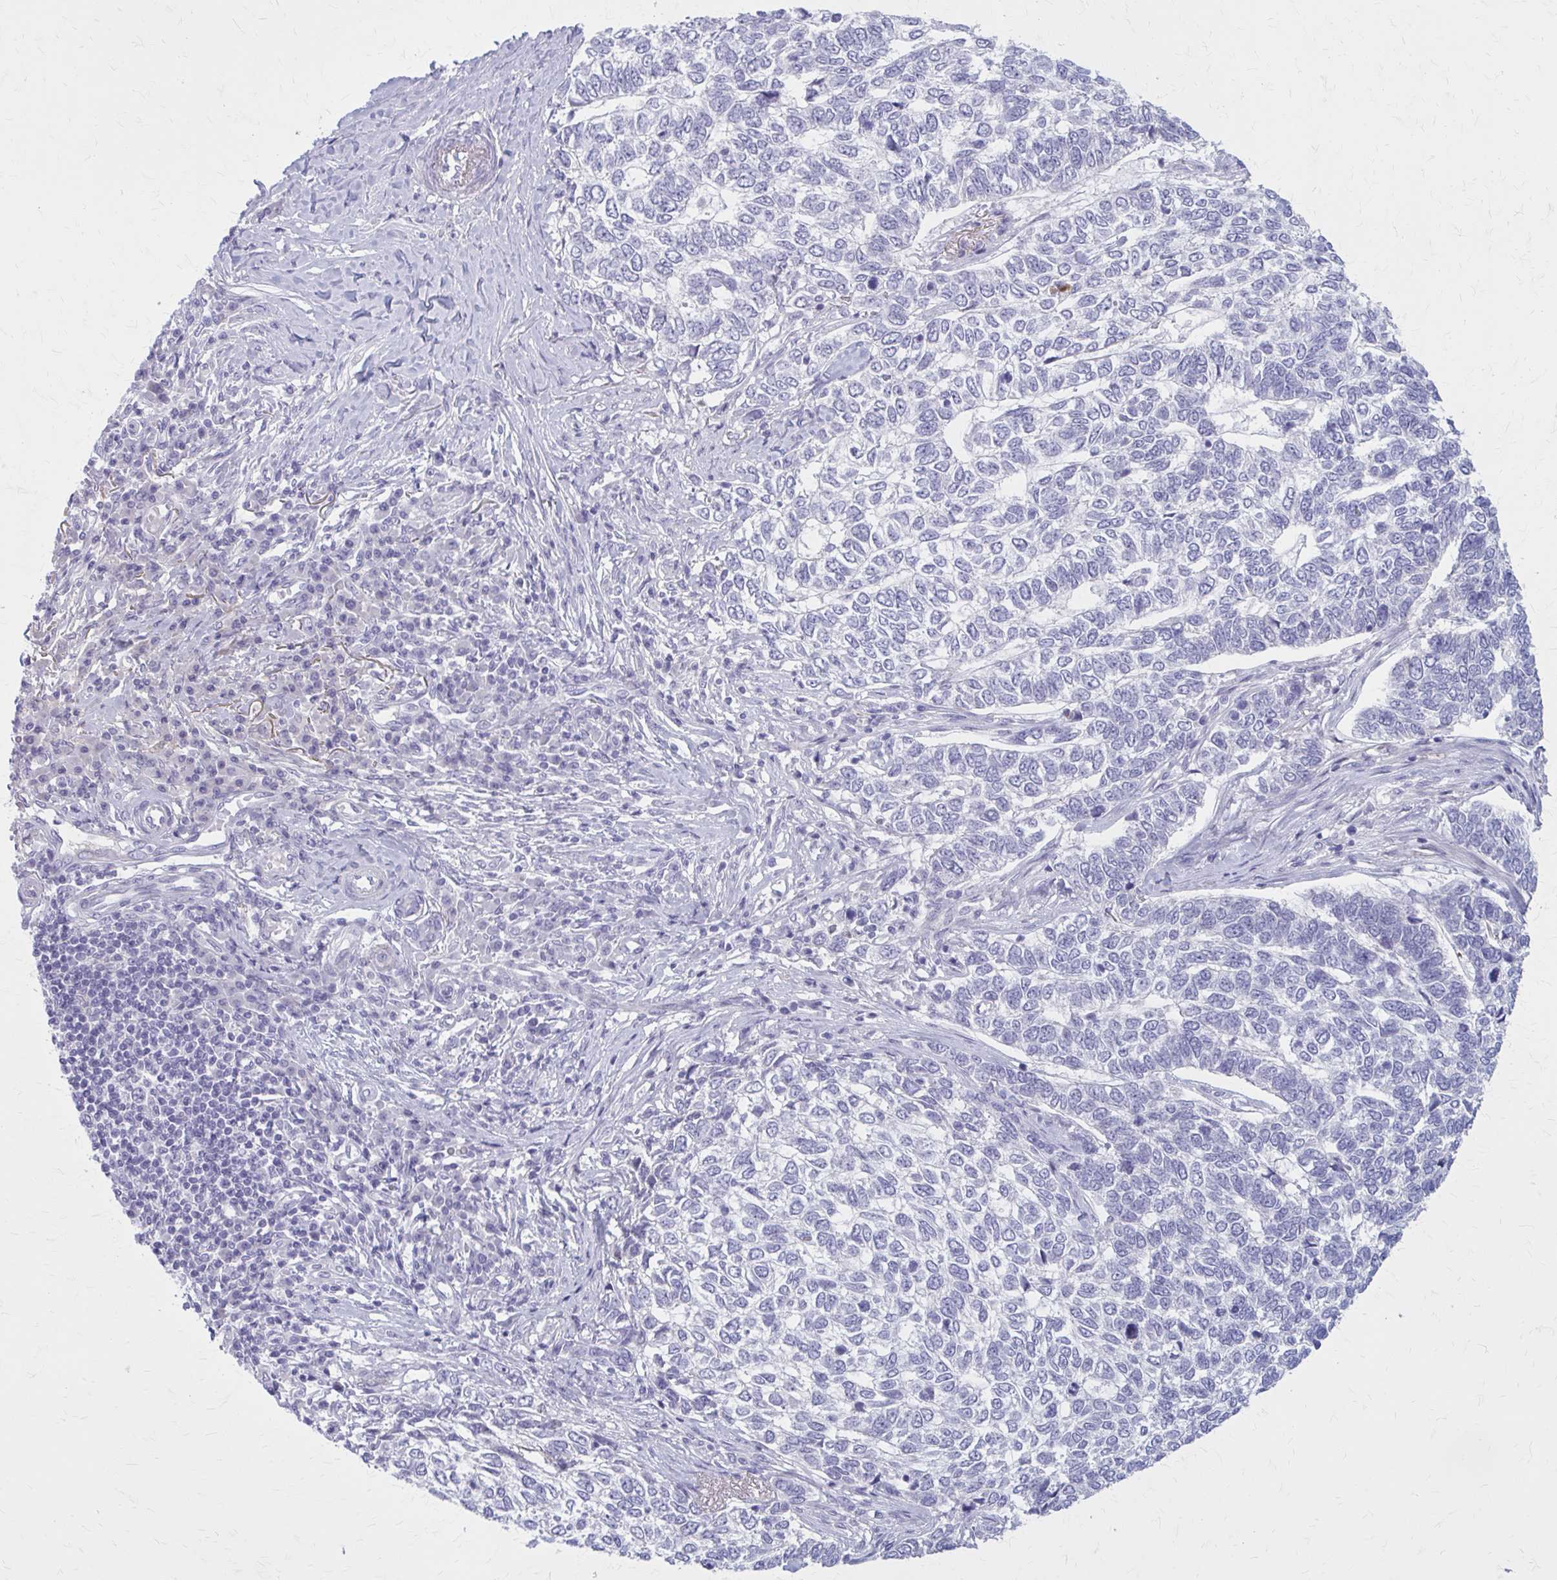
{"staining": {"intensity": "negative", "quantity": "none", "location": "none"}, "tissue": "skin cancer", "cell_type": "Tumor cells", "image_type": "cancer", "snomed": [{"axis": "morphology", "description": "Basal cell carcinoma"}, {"axis": "topography", "description": "Skin"}], "caption": "Skin cancer was stained to show a protein in brown. There is no significant staining in tumor cells. (DAB IHC visualized using brightfield microscopy, high magnification).", "gene": "SERPIND1", "patient": {"sex": "female", "age": 65}}